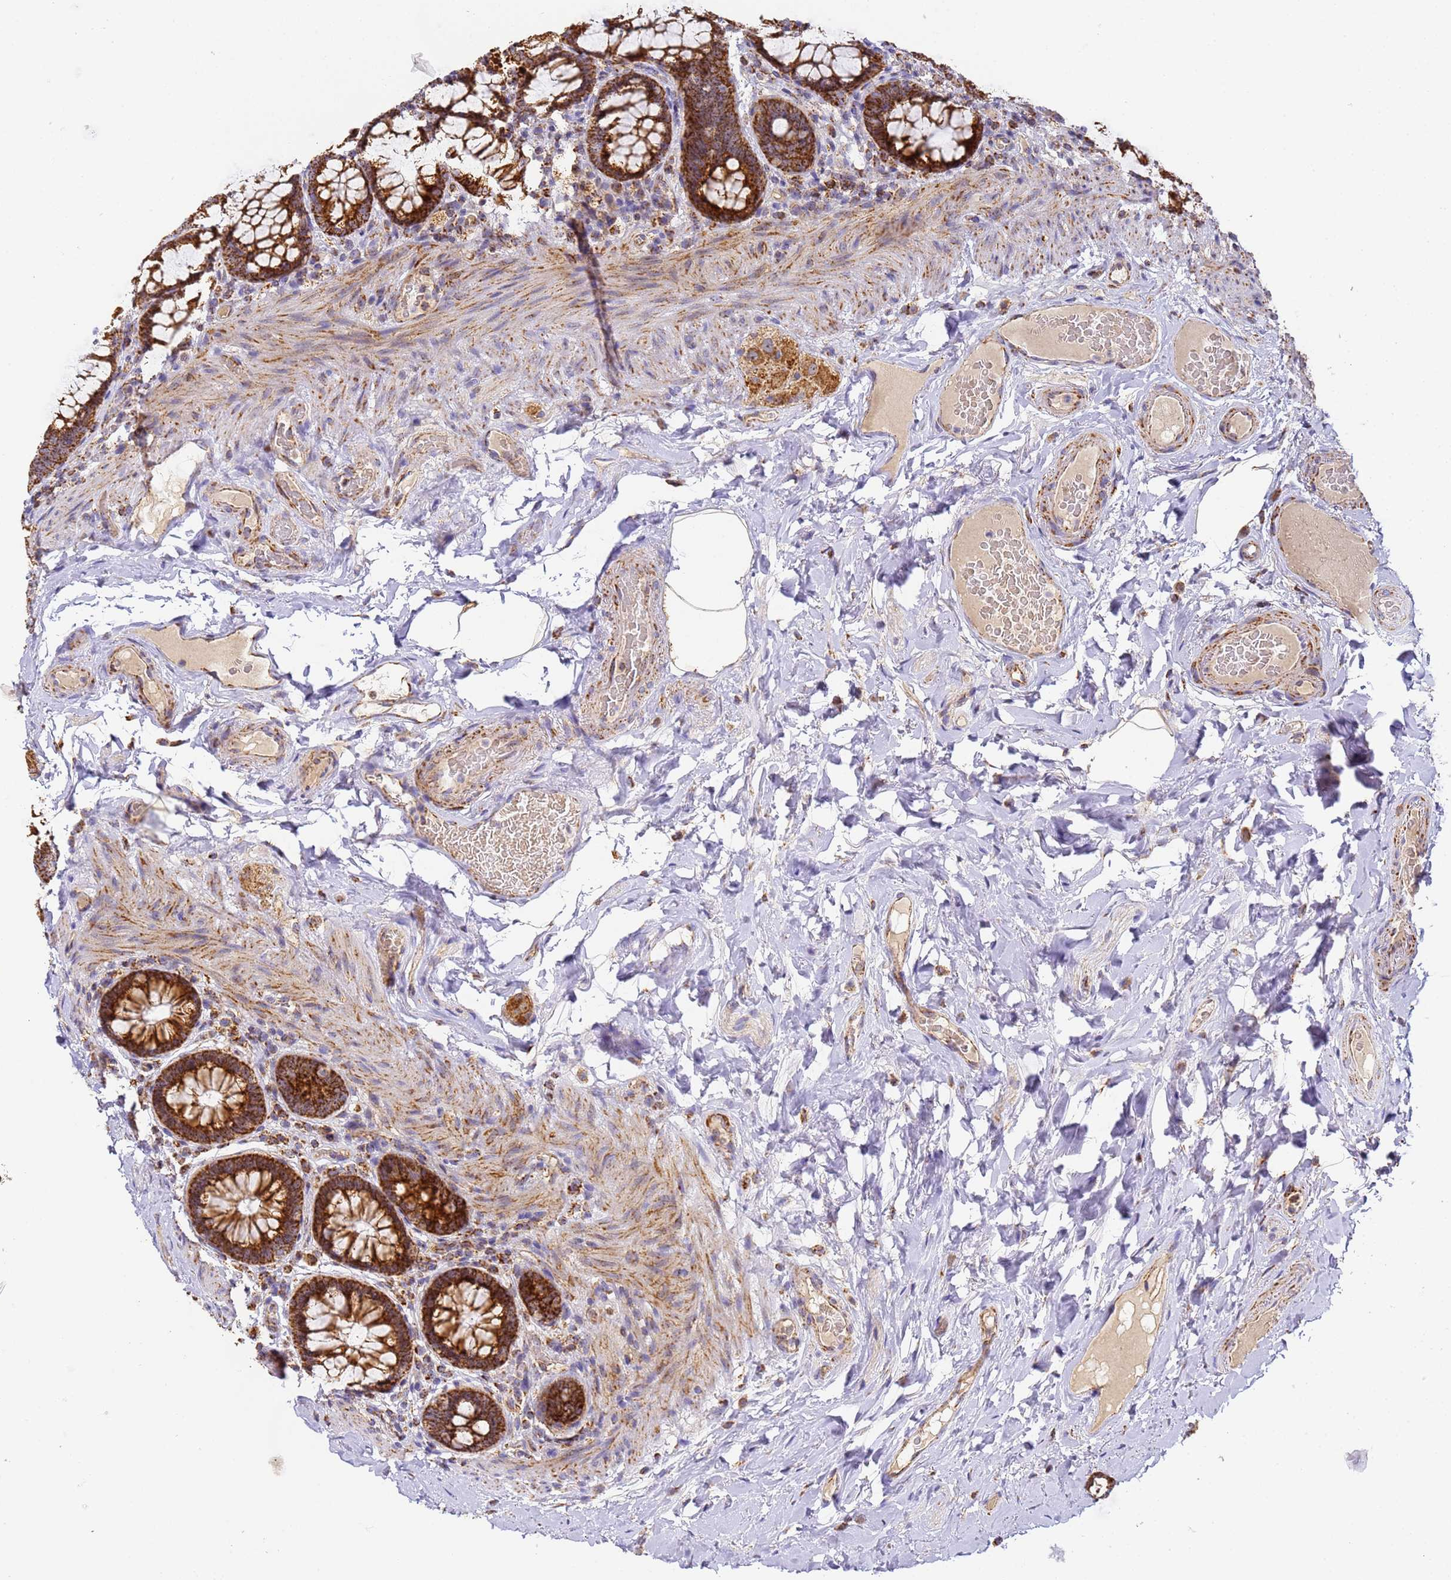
{"staining": {"intensity": "strong", "quantity": ">75%", "location": "cytoplasmic/membranous"}, "tissue": "rectum", "cell_type": "Glandular cells", "image_type": "normal", "snomed": [{"axis": "morphology", "description": "Normal tissue, NOS"}, {"axis": "topography", "description": "Rectum"}], "caption": "Rectum stained with a brown dye exhibits strong cytoplasmic/membranous positive positivity in approximately >75% of glandular cells.", "gene": "FRG2B", "patient": {"sex": "male", "age": 83}}